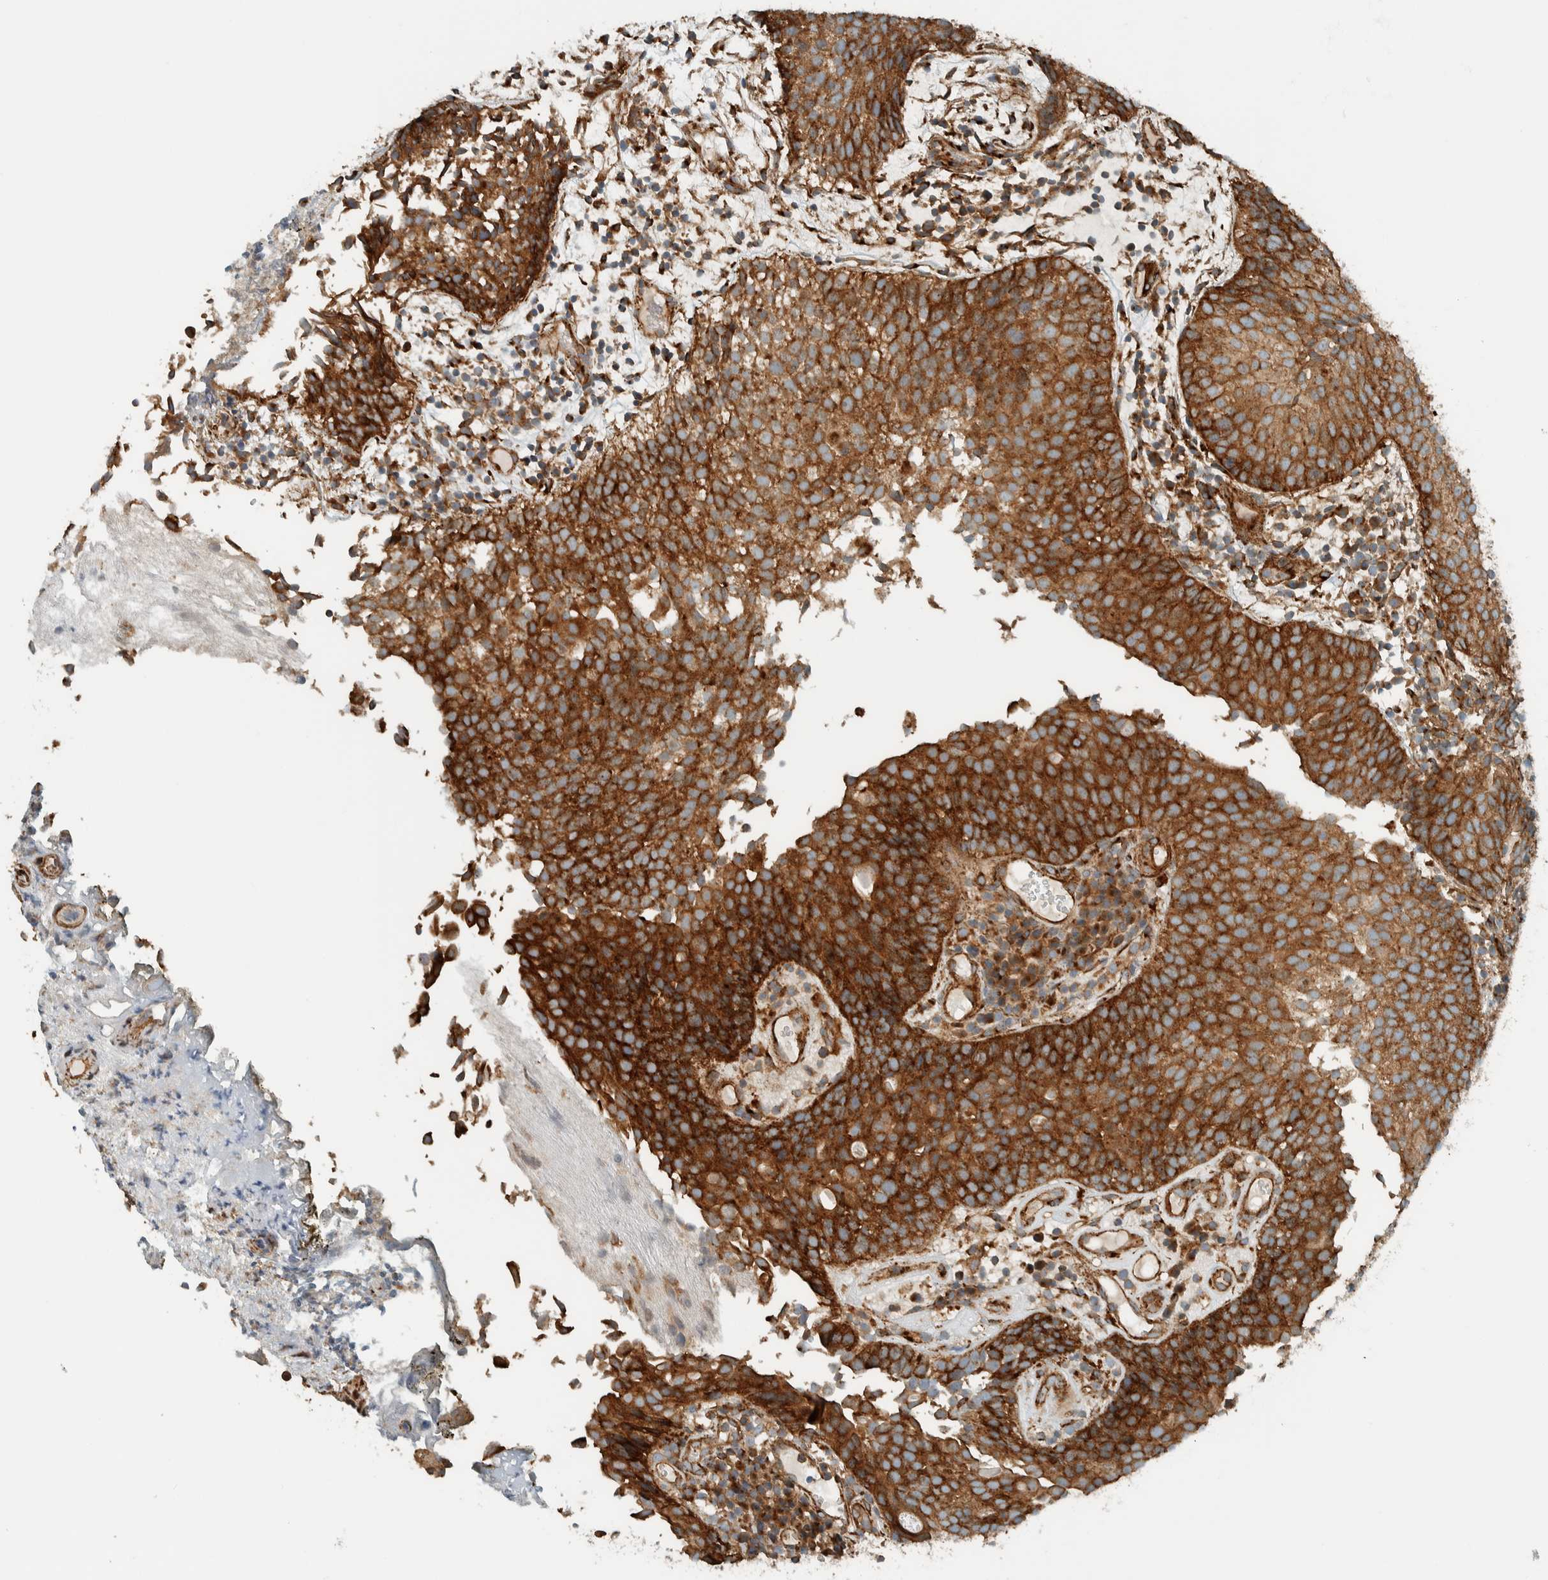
{"staining": {"intensity": "strong", "quantity": ">75%", "location": "cytoplasmic/membranous"}, "tissue": "urothelial cancer", "cell_type": "Tumor cells", "image_type": "cancer", "snomed": [{"axis": "morphology", "description": "Urothelial carcinoma, Low grade"}, {"axis": "topography", "description": "Urinary bladder"}], "caption": "Tumor cells display high levels of strong cytoplasmic/membranous staining in about >75% of cells in human low-grade urothelial carcinoma.", "gene": "EXOC7", "patient": {"sex": "male", "age": 86}}